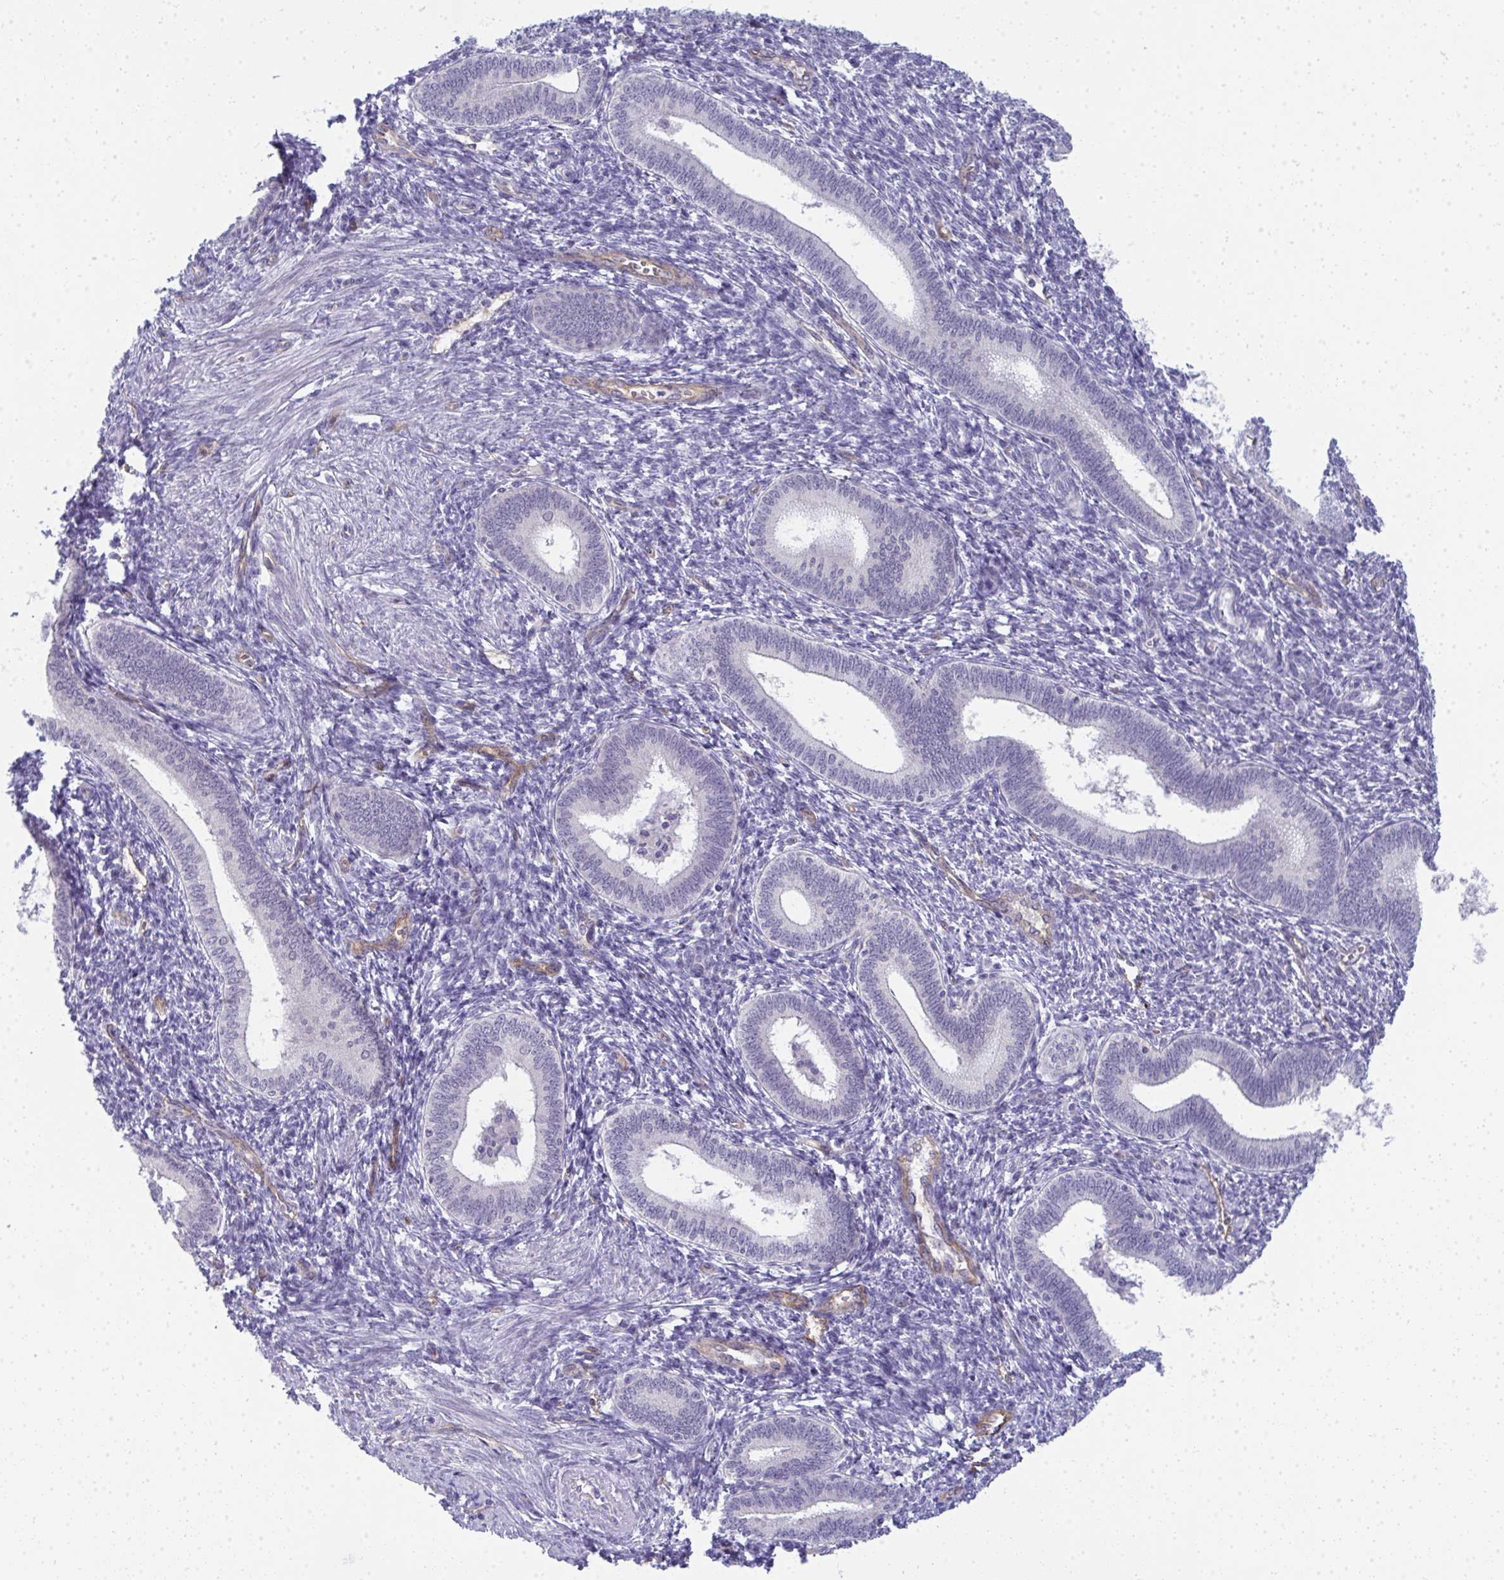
{"staining": {"intensity": "negative", "quantity": "none", "location": "none"}, "tissue": "endometrium", "cell_type": "Cells in endometrial stroma", "image_type": "normal", "snomed": [{"axis": "morphology", "description": "Normal tissue, NOS"}, {"axis": "topography", "description": "Endometrium"}], "caption": "Immunohistochemical staining of benign human endometrium exhibits no significant expression in cells in endometrial stroma. The staining was performed using DAB (3,3'-diaminobenzidine) to visualize the protein expression in brown, while the nuclei were stained in blue with hematoxylin (Magnification: 20x).", "gene": "TMEM82", "patient": {"sex": "female", "age": 41}}